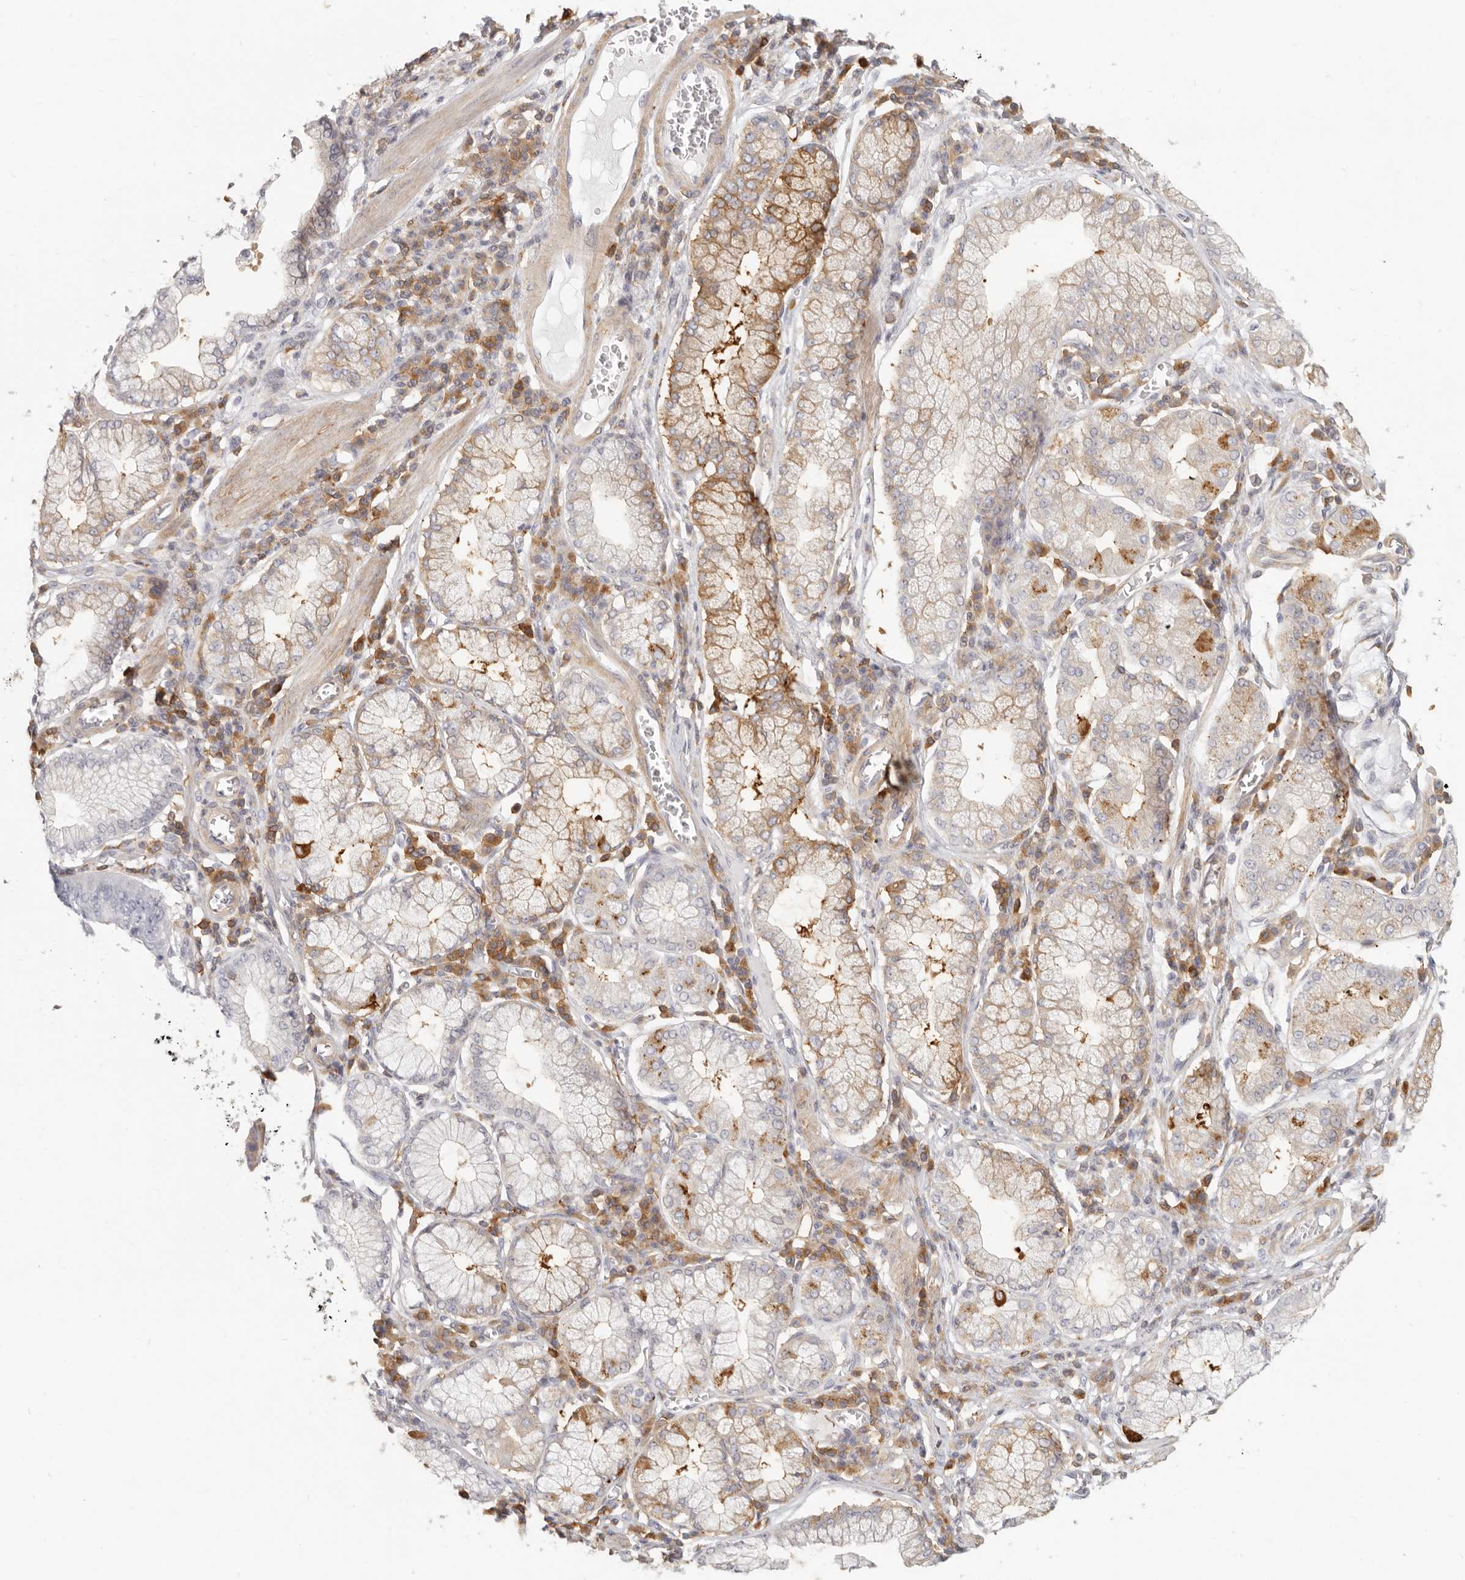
{"staining": {"intensity": "moderate", "quantity": "25%-75%", "location": "cytoplasmic/membranous"}, "tissue": "stomach cancer", "cell_type": "Tumor cells", "image_type": "cancer", "snomed": [{"axis": "morphology", "description": "Adenocarcinoma, NOS"}, {"axis": "topography", "description": "Stomach"}], "caption": "Protein staining of adenocarcinoma (stomach) tissue shows moderate cytoplasmic/membranous staining in approximately 25%-75% of tumor cells.", "gene": "NIBAN1", "patient": {"sex": "male", "age": 59}}